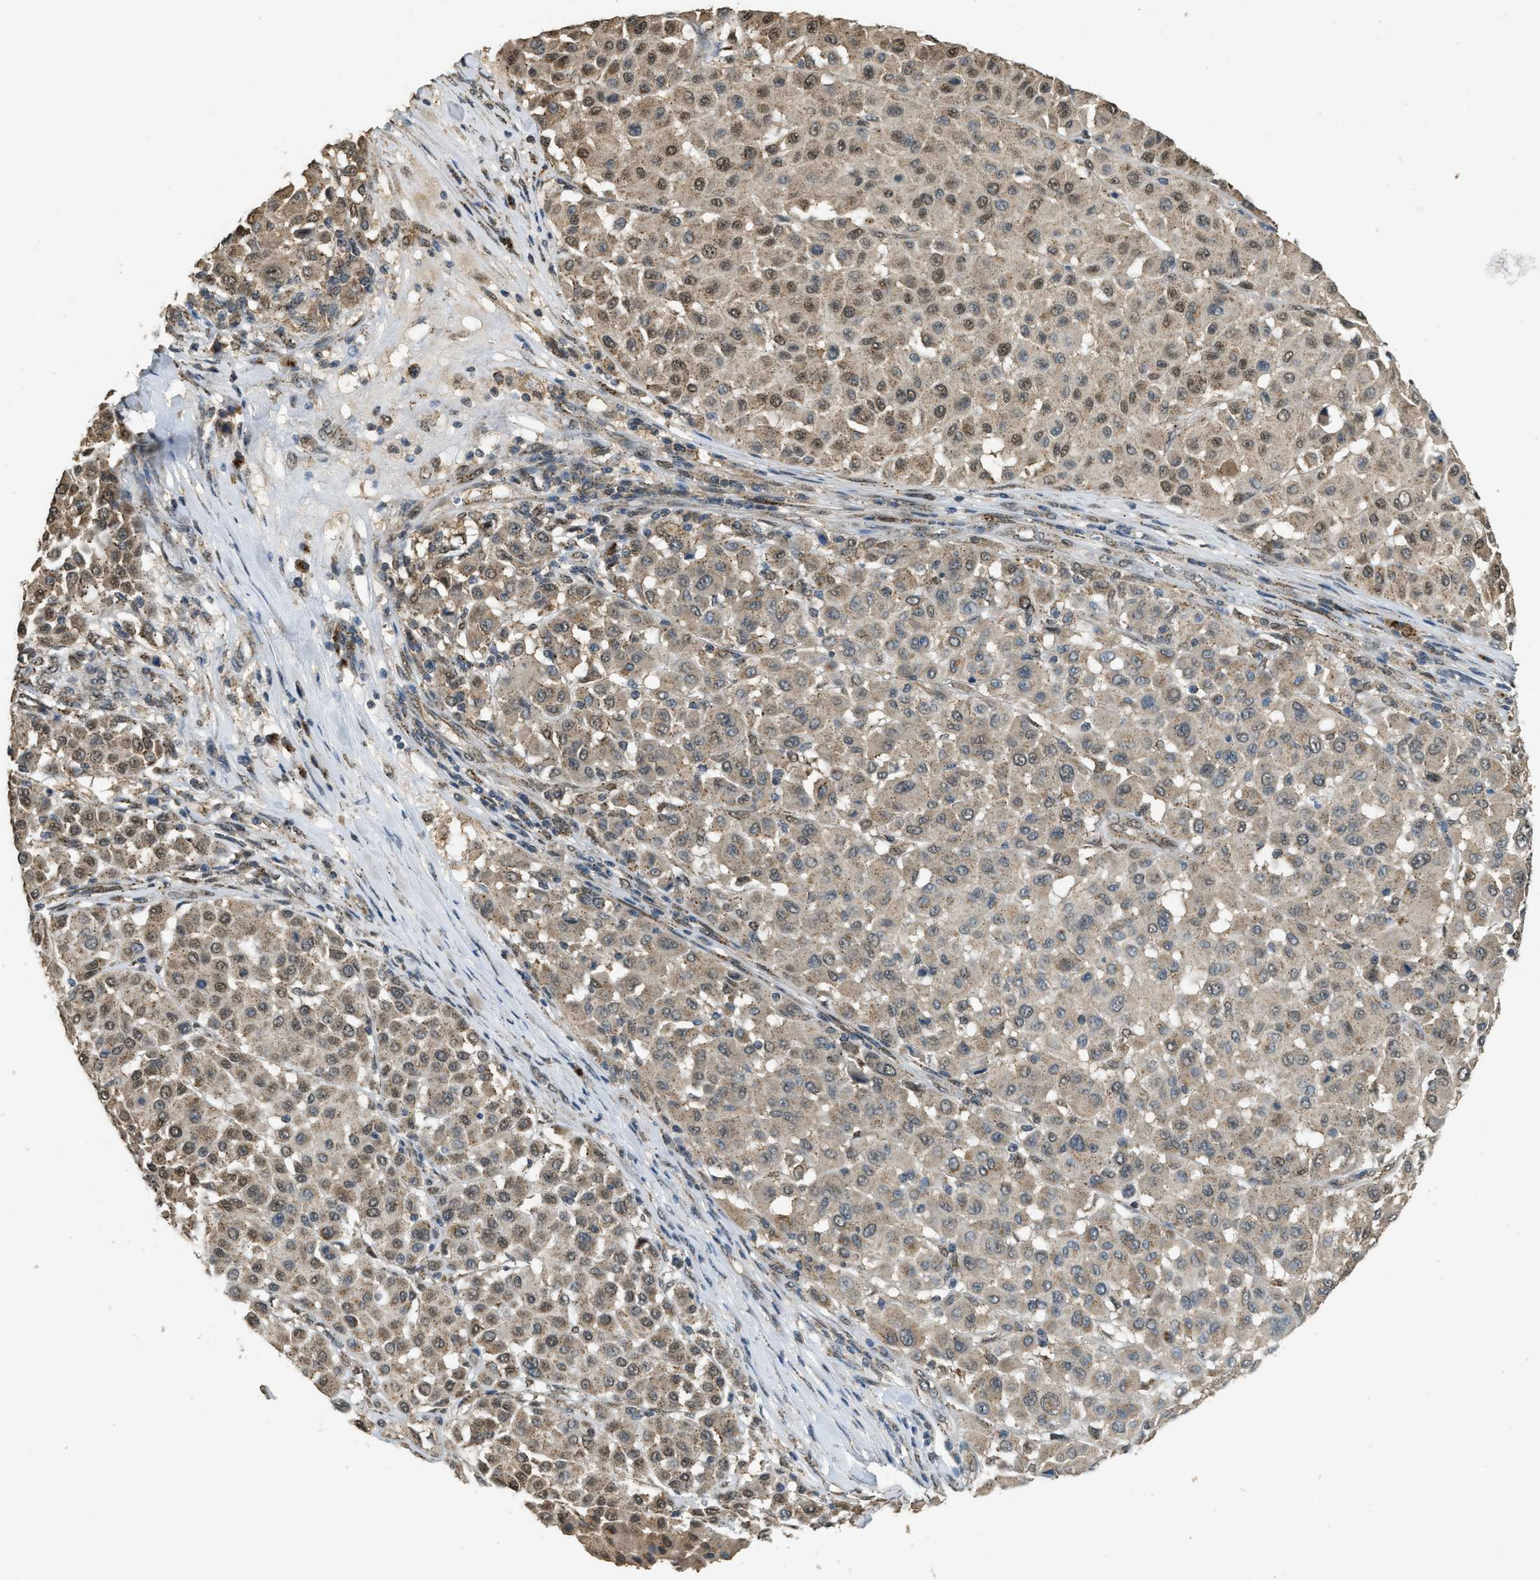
{"staining": {"intensity": "moderate", "quantity": ">75%", "location": "cytoplasmic/membranous,nuclear"}, "tissue": "melanoma", "cell_type": "Tumor cells", "image_type": "cancer", "snomed": [{"axis": "morphology", "description": "Malignant melanoma, Metastatic site"}, {"axis": "topography", "description": "Soft tissue"}], "caption": "Melanoma stained with DAB (3,3'-diaminobenzidine) IHC displays medium levels of moderate cytoplasmic/membranous and nuclear staining in approximately >75% of tumor cells.", "gene": "IPO7", "patient": {"sex": "male", "age": 41}}